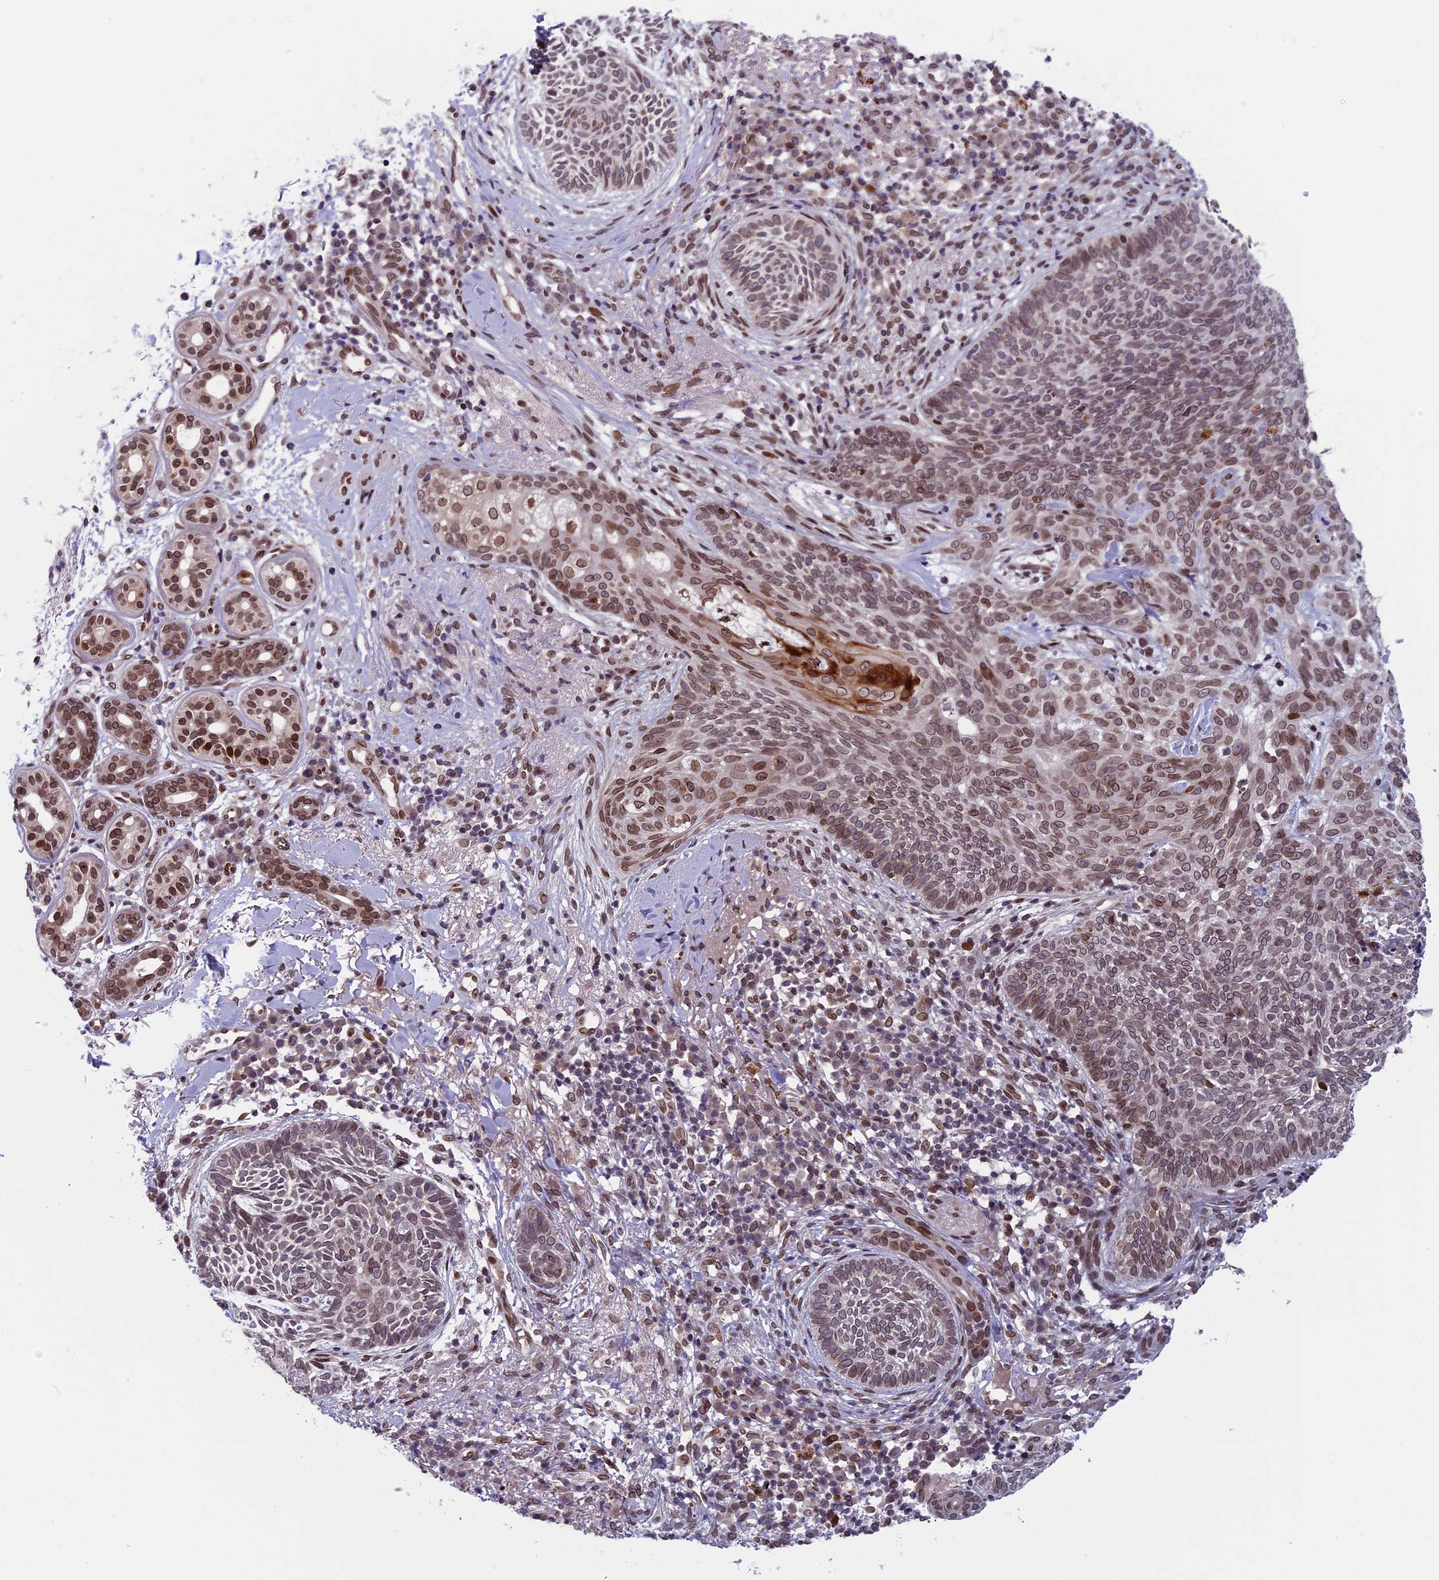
{"staining": {"intensity": "moderate", "quantity": ">75%", "location": "cytoplasmic/membranous,nuclear"}, "tissue": "skin cancer", "cell_type": "Tumor cells", "image_type": "cancer", "snomed": [{"axis": "morphology", "description": "Basal cell carcinoma"}, {"axis": "topography", "description": "Skin"}], "caption": "DAB immunohistochemical staining of basal cell carcinoma (skin) shows moderate cytoplasmic/membranous and nuclear protein positivity in about >75% of tumor cells.", "gene": "GPSM1", "patient": {"sex": "male", "age": 85}}